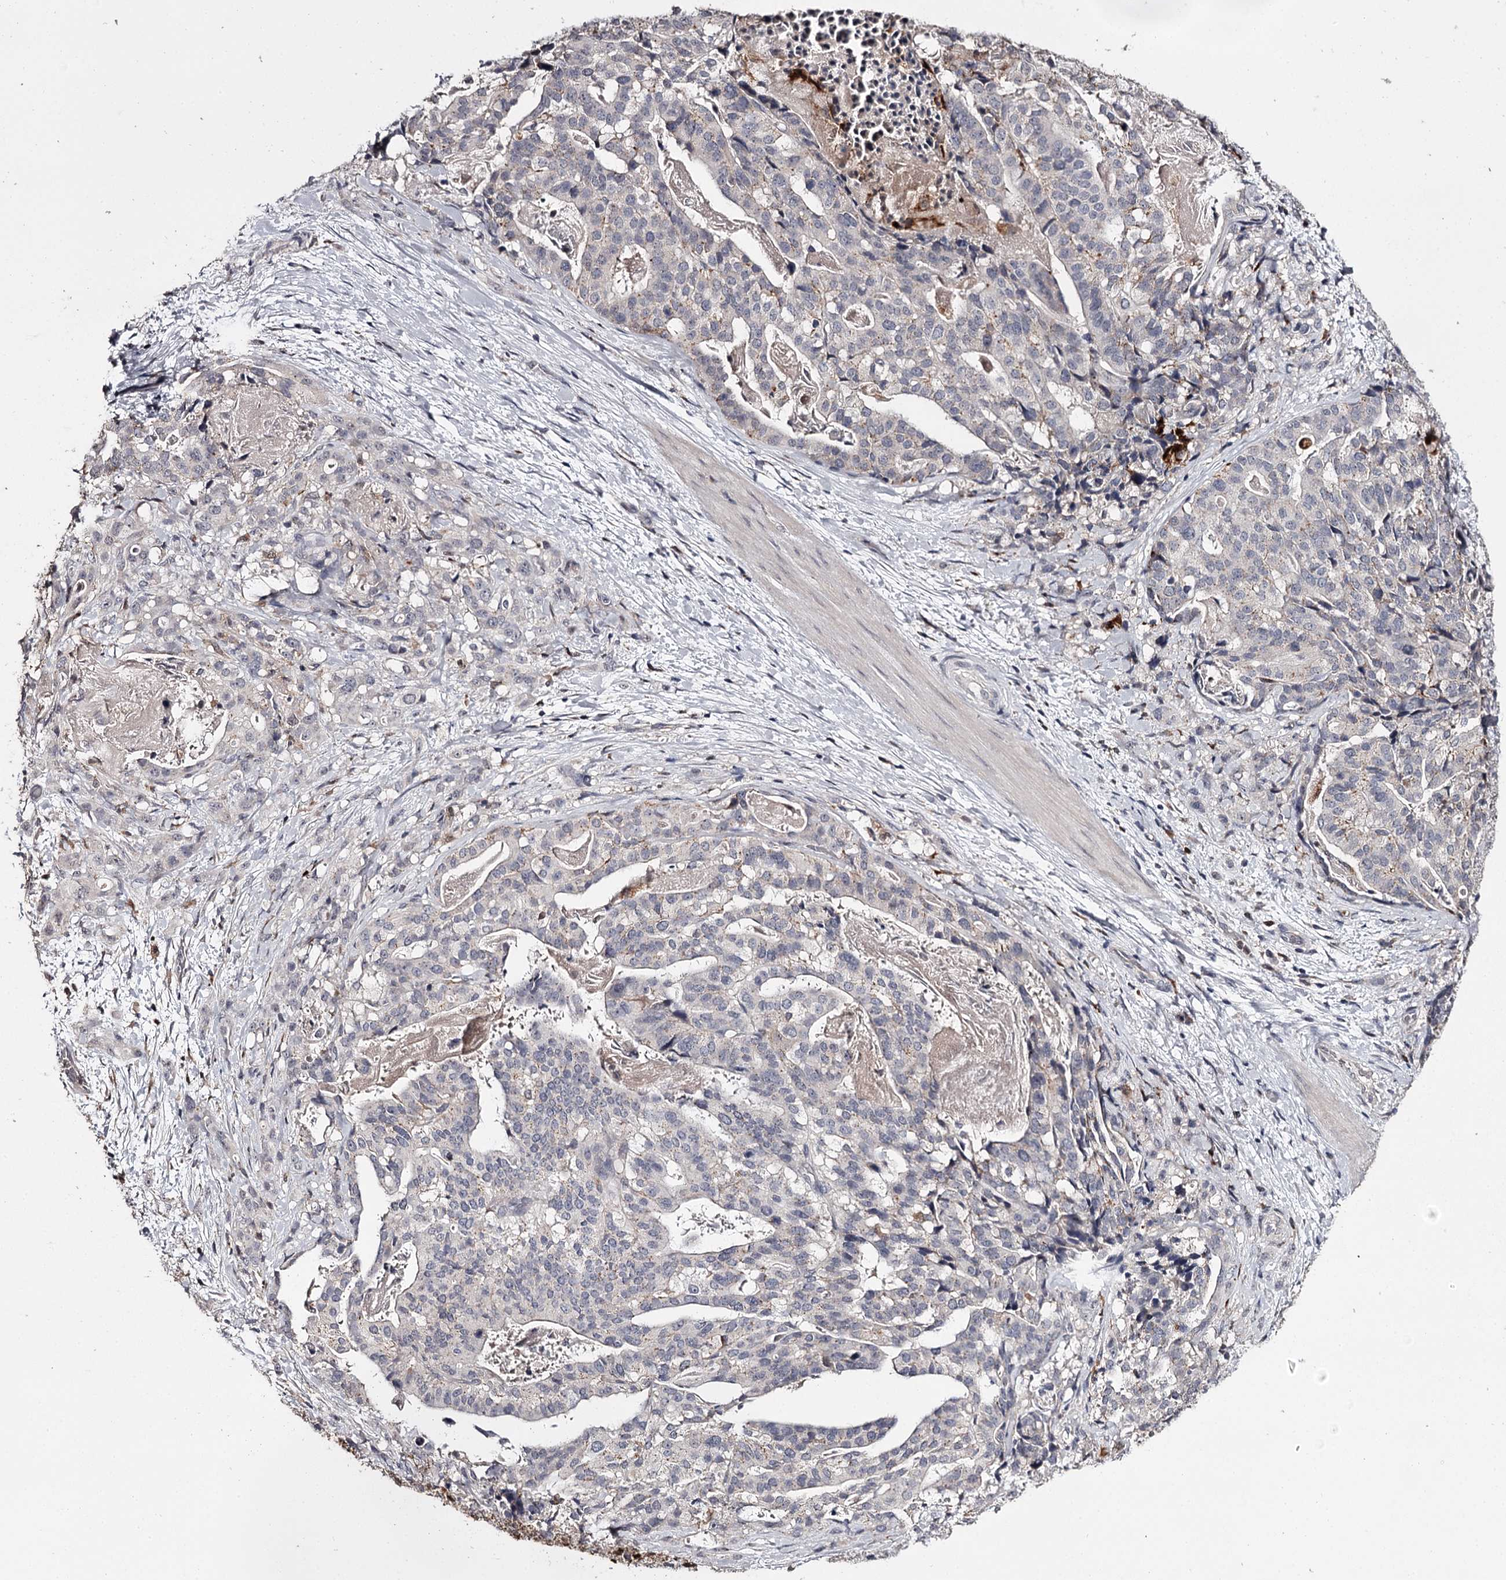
{"staining": {"intensity": "negative", "quantity": "none", "location": "none"}, "tissue": "stomach cancer", "cell_type": "Tumor cells", "image_type": "cancer", "snomed": [{"axis": "morphology", "description": "Adenocarcinoma, NOS"}, {"axis": "topography", "description": "Stomach"}], "caption": "A high-resolution histopathology image shows immunohistochemistry staining of adenocarcinoma (stomach), which reveals no significant positivity in tumor cells.", "gene": "SLC32A1", "patient": {"sex": "male", "age": 48}}